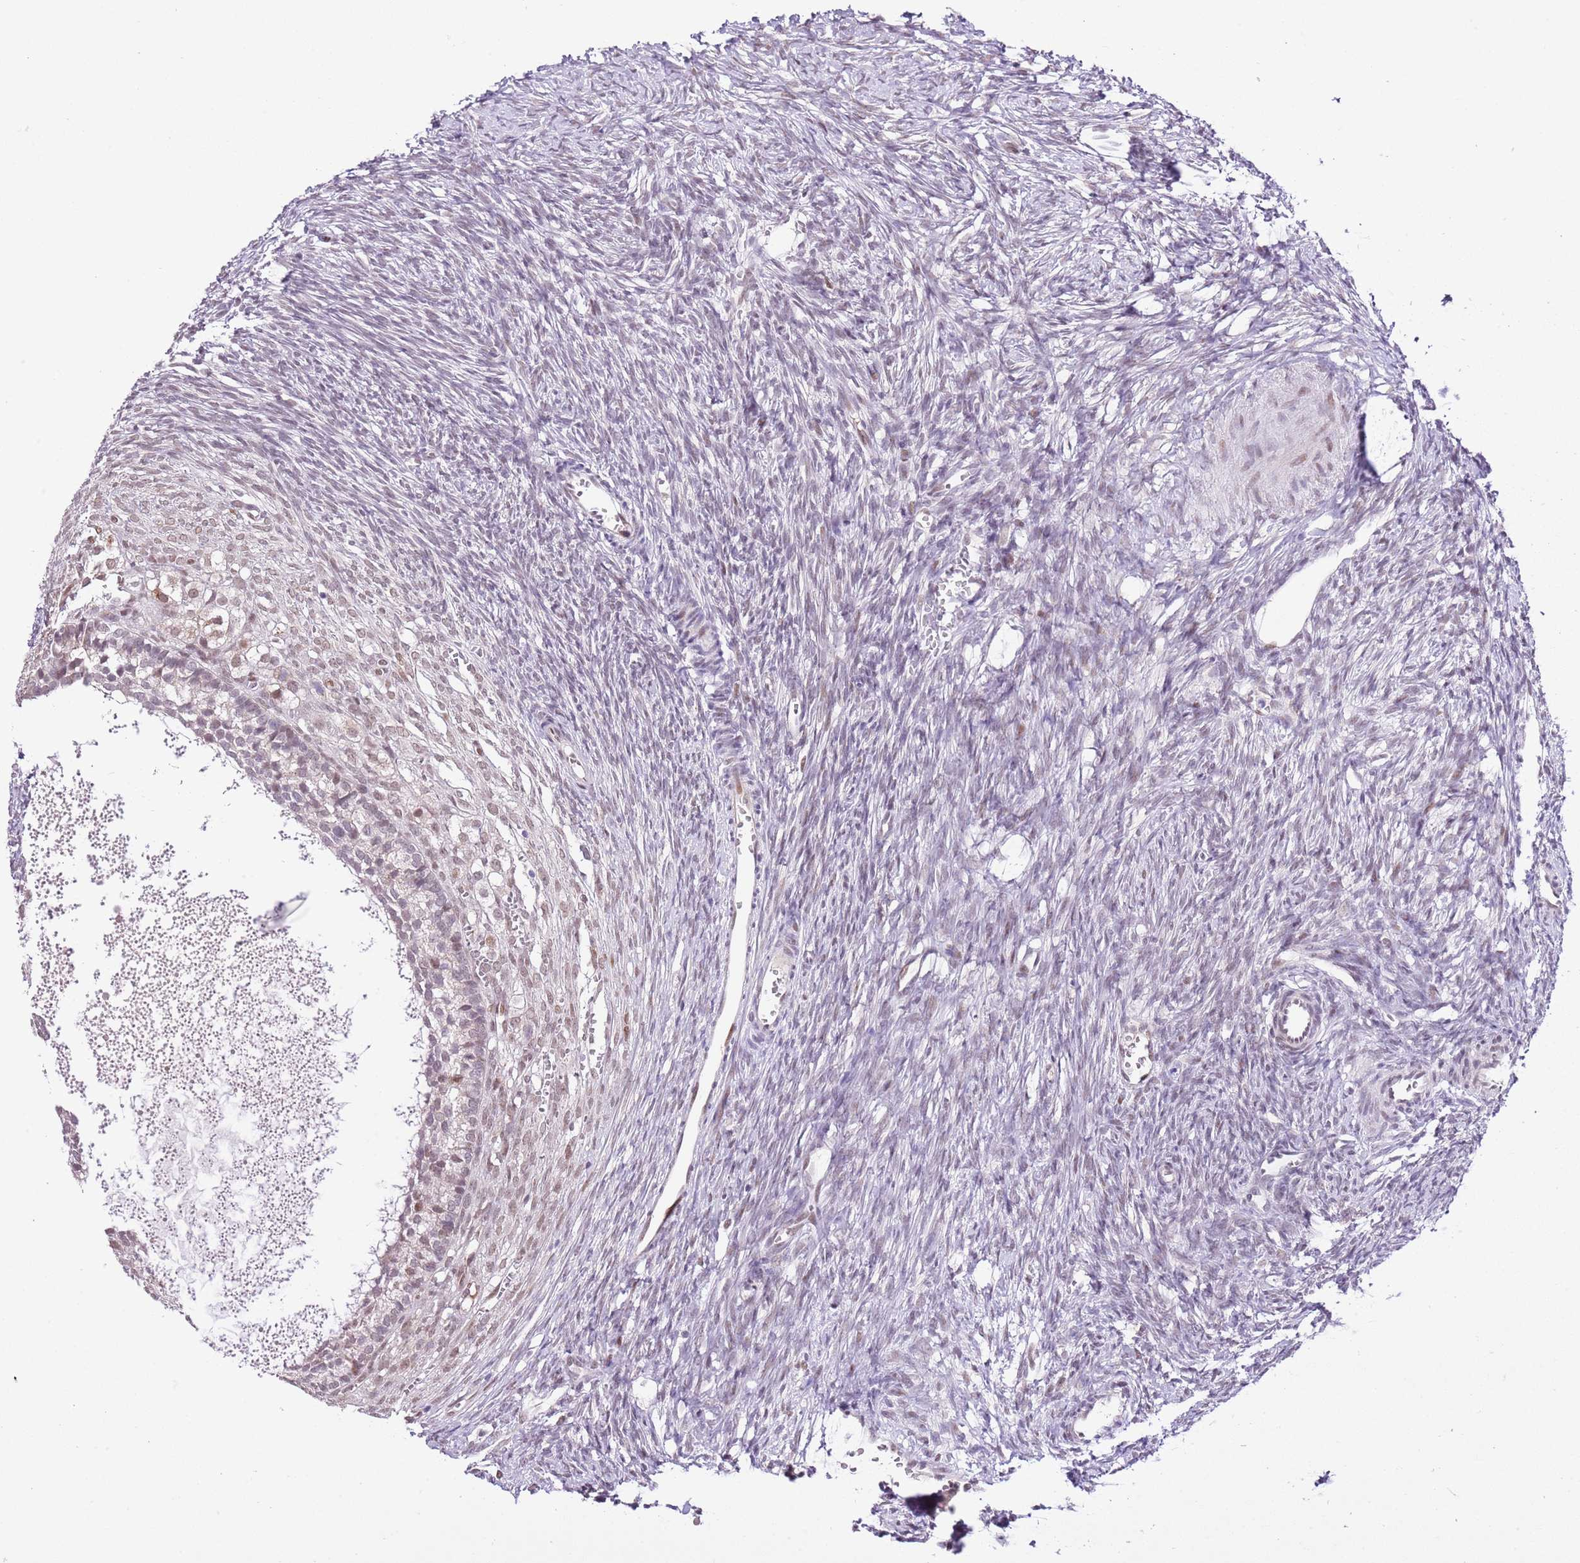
{"staining": {"intensity": "weak", "quantity": "<25%", "location": "nuclear"}, "tissue": "ovary", "cell_type": "Ovarian stroma cells", "image_type": "normal", "snomed": [{"axis": "morphology", "description": "Normal tissue, NOS"}, {"axis": "morphology", "description": "Developmental malformation"}, {"axis": "topography", "description": "Ovary"}], "caption": "This is a photomicrograph of immunohistochemistry staining of unremarkable ovary, which shows no staining in ovarian stroma cells.", "gene": "NACC2", "patient": {"sex": "female", "age": 39}}